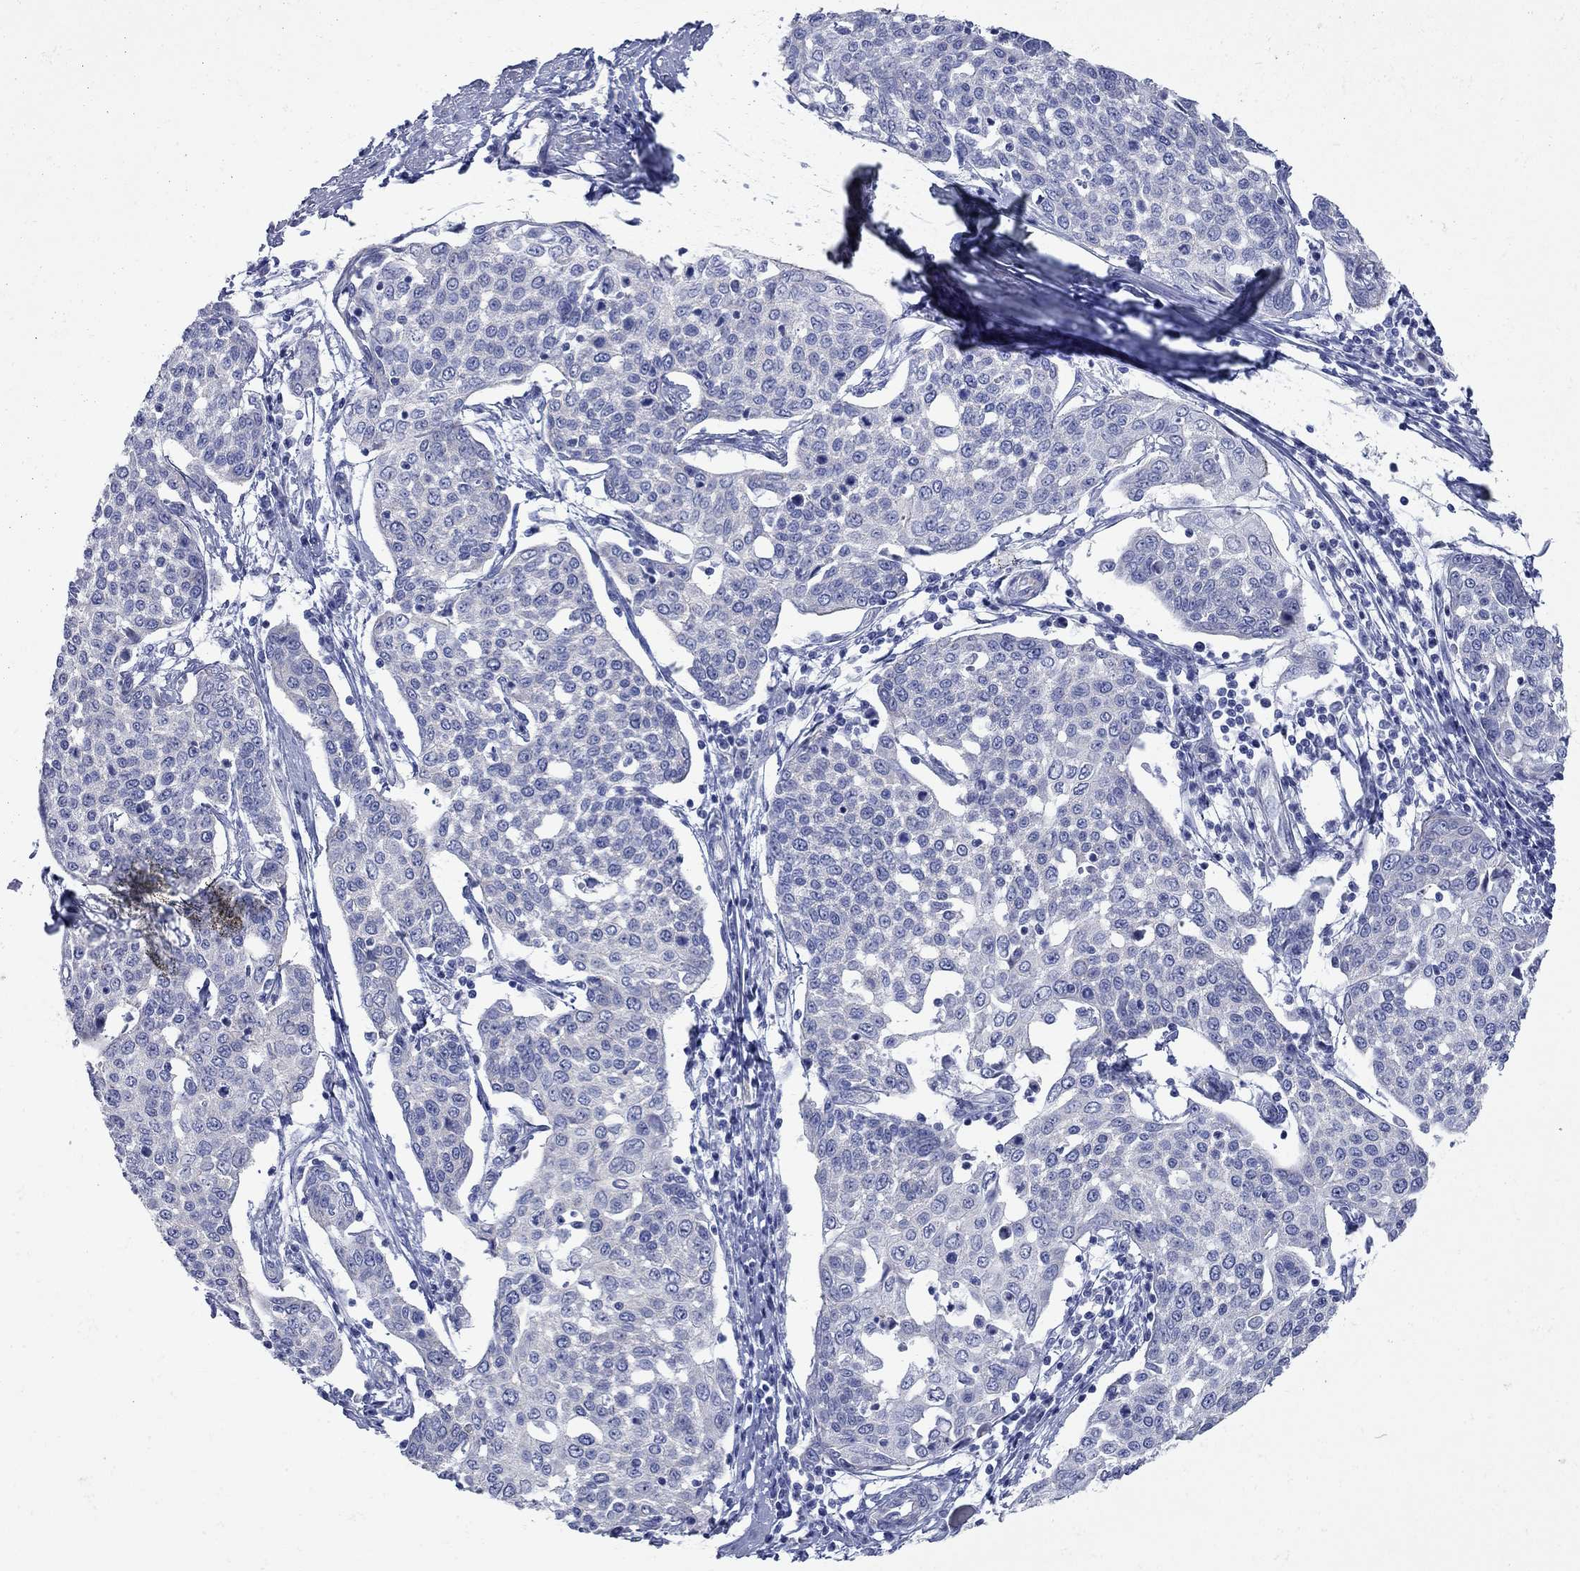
{"staining": {"intensity": "negative", "quantity": "none", "location": "none"}, "tissue": "cervical cancer", "cell_type": "Tumor cells", "image_type": "cancer", "snomed": [{"axis": "morphology", "description": "Squamous cell carcinoma, NOS"}, {"axis": "topography", "description": "Cervix"}], "caption": "There is no significant expression in tumor cells of cervical cancer.", "gene": "PDZD3", "patient": {"sex": "female", "age": 34}}